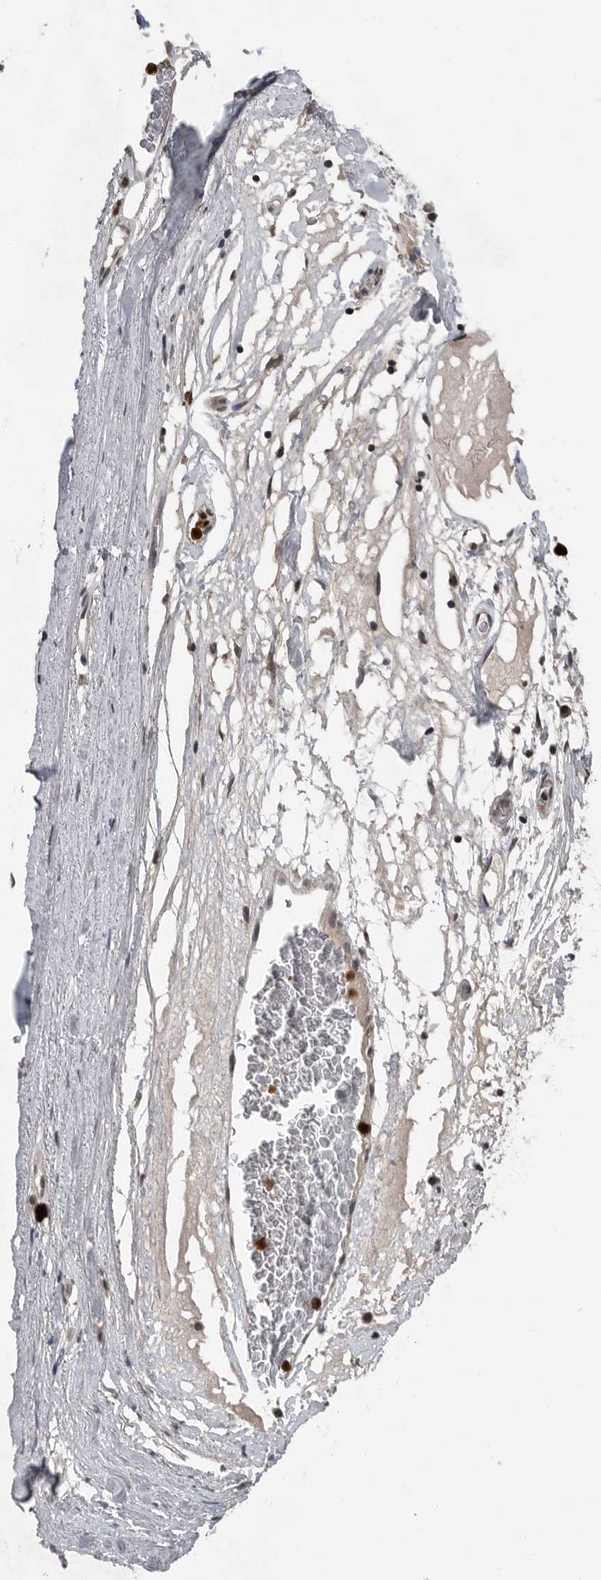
{"staining": {"intensity": "negative", "quantity": "none", "location": "none"}, "tissue": "adipose tissue", "cell_type": "Adipocytes", "image_type": "normal", "snomed": [{"axis": "morphology", "description": "Normal tissue, NOS"}, {"axis": "topography", "description": "Cartilage tissue"}], "caption": "Histopathology image shows no protein positivity in adipocytes of normal adipose tissue. (DAB (3,3'-diaminobenzidine) immunohistochemistry (IHC) with hematoxylin counter stain).", "gene": "SCP2", "patient": {"sex": "female", "age": 63}}